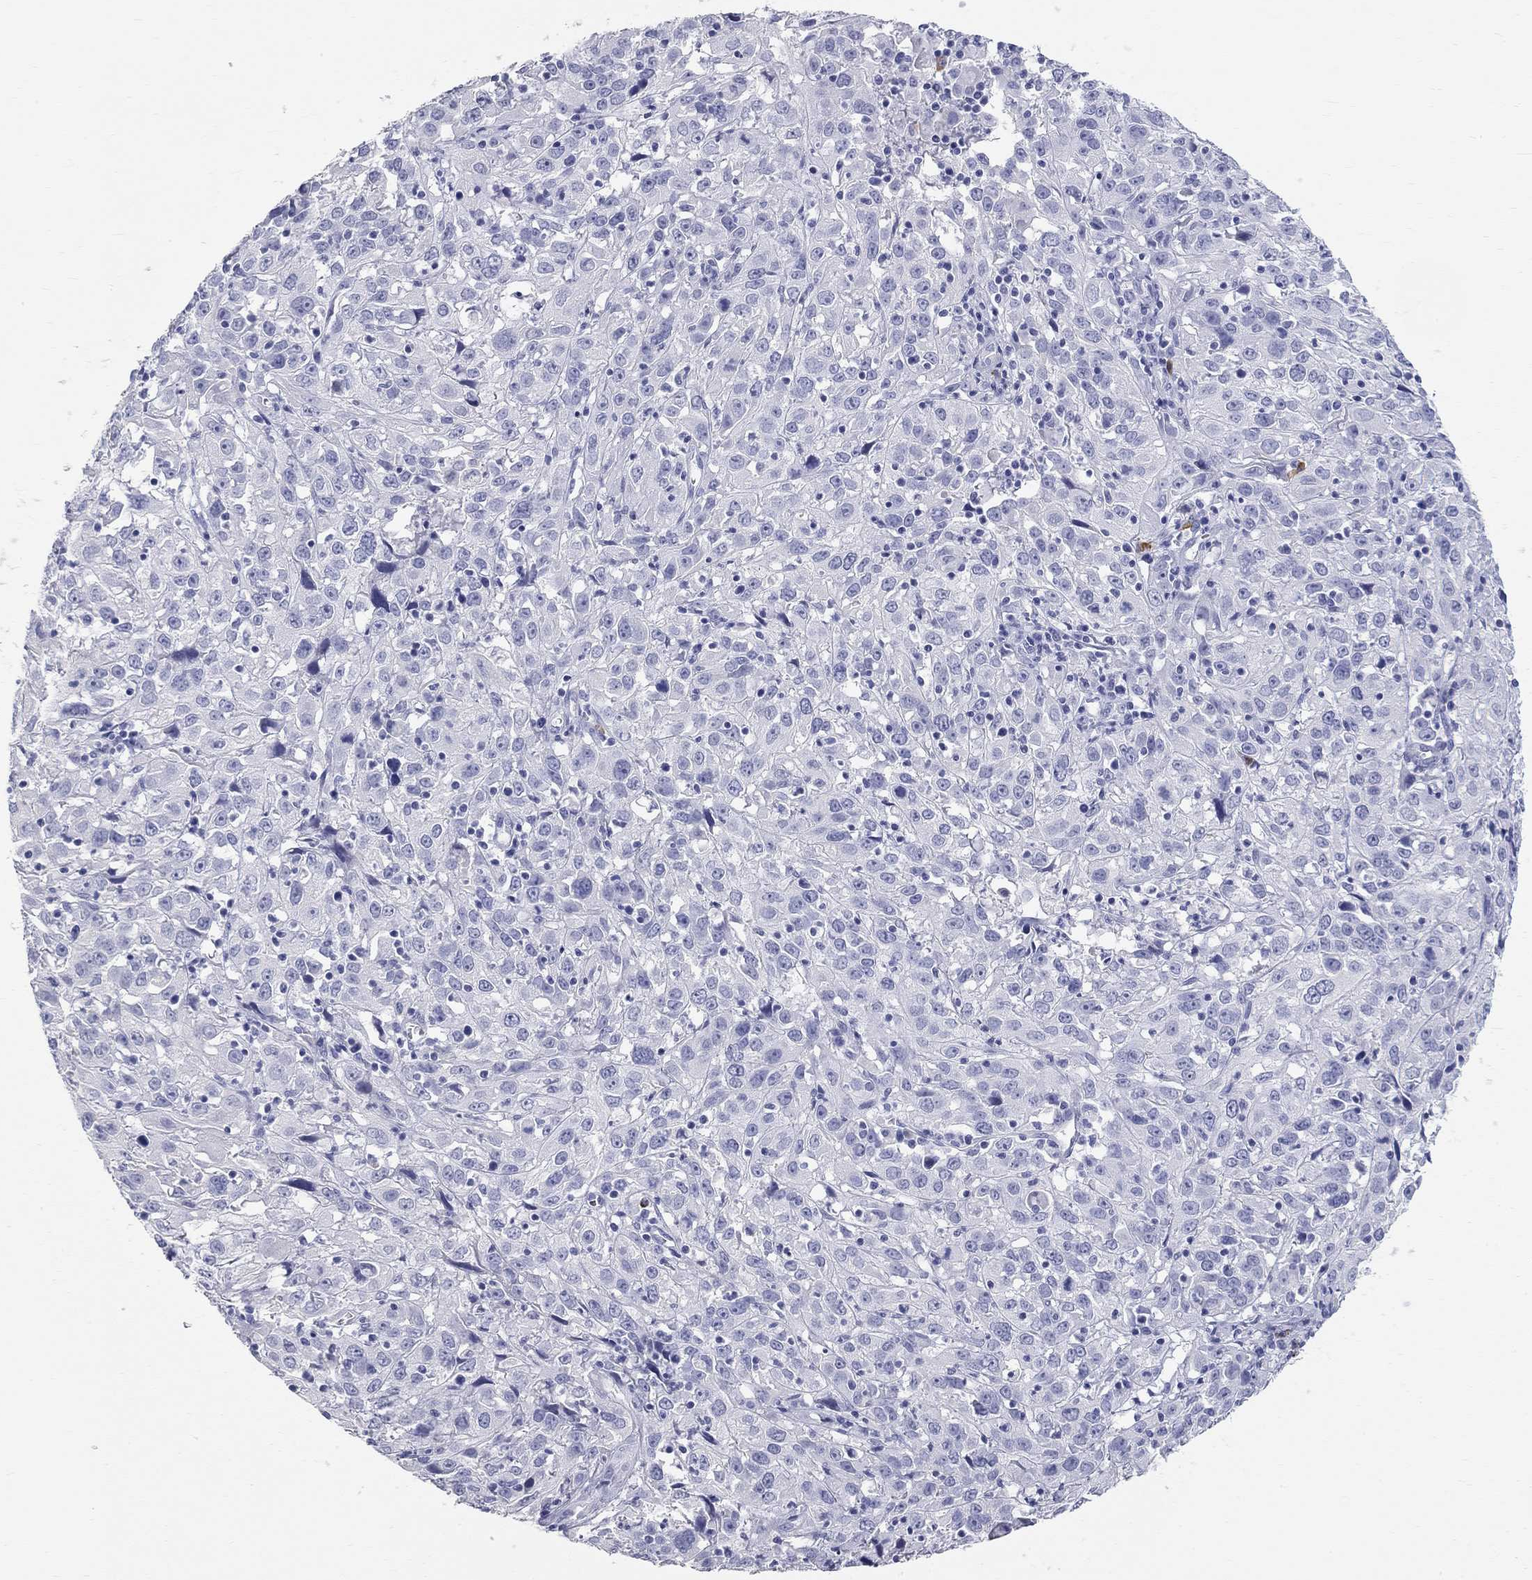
{"staining": {"intensity": "negative", "quantity": "none", "location": "none"}, "tissue": "cervical cancer", "cell_type": "Tumor cells", "image_type": "cancer", "snomed": [{"axis": "morphology", "description": "Squamous cell carcinoma, NOS"}, {"axis": "topography", "description": "Cervix"}], "caption": "This is an immunohistochemistry (IHC) photomicrograph of squamous cell carcinoma (cervical). There is no expression in tumor cells.", "gene": "PHOX2B", "patient": {"sex": "female", "age": 32}}